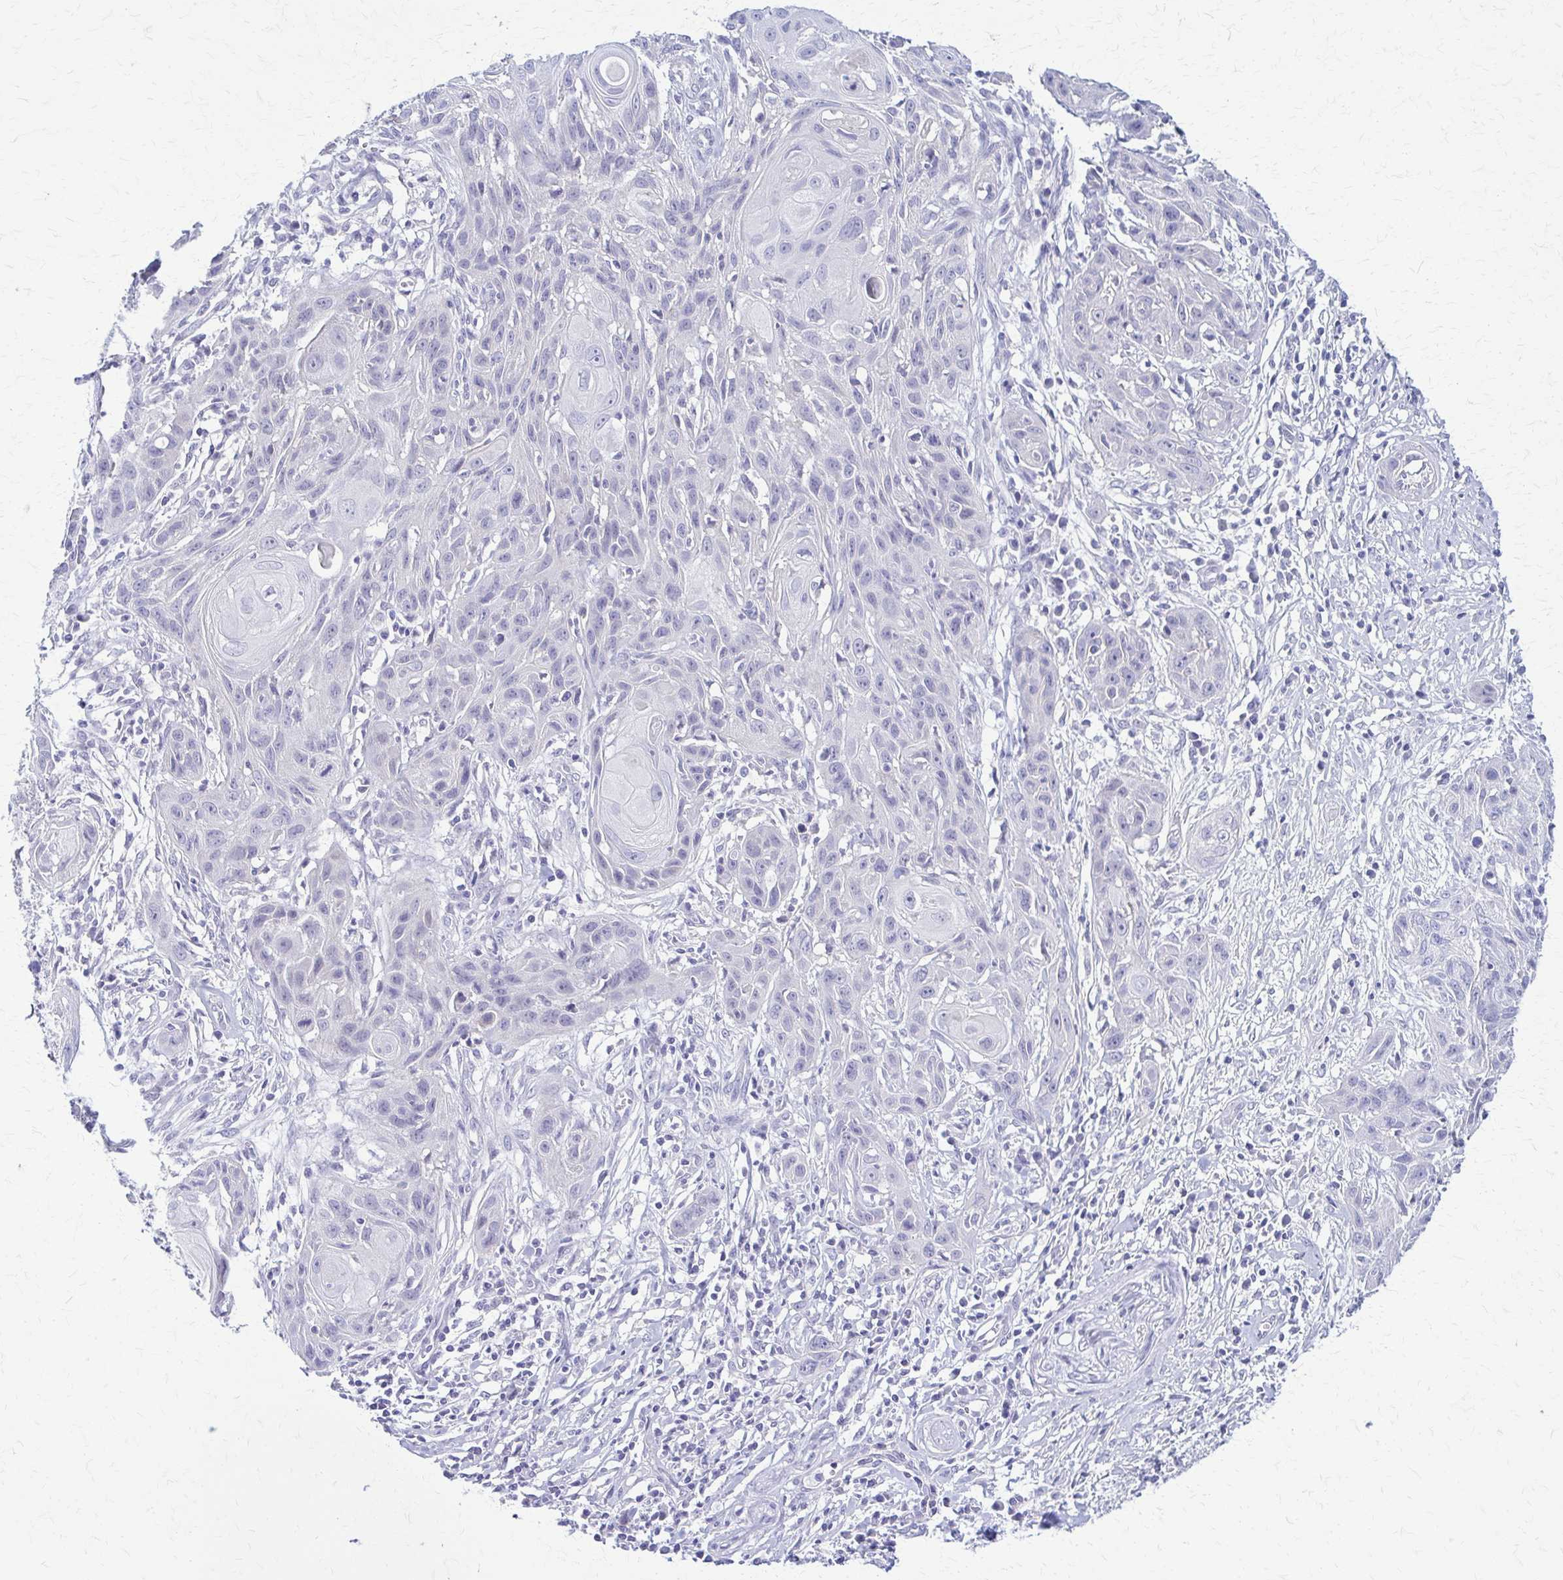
{"staining": {"intensity": "negative", "quantity": "none", "location": "none"}, "tissue": "skin cancer", "cell_type": "Tumor cells", "image_type": "cancer", "snomed": [{"axis": "morphology", "description": "Squamous cell carcinoma, NOS"}, {"axis": "topography", "description": "Skin"}, {"axis": "topography", "description": "Vulva"}], "caption": "The image reveals no significant expression in tumor cells of squamous cell carcinoma (skin).", "gene": "RHOBTB2", "patient": {"sex": "female", "age": 83}}